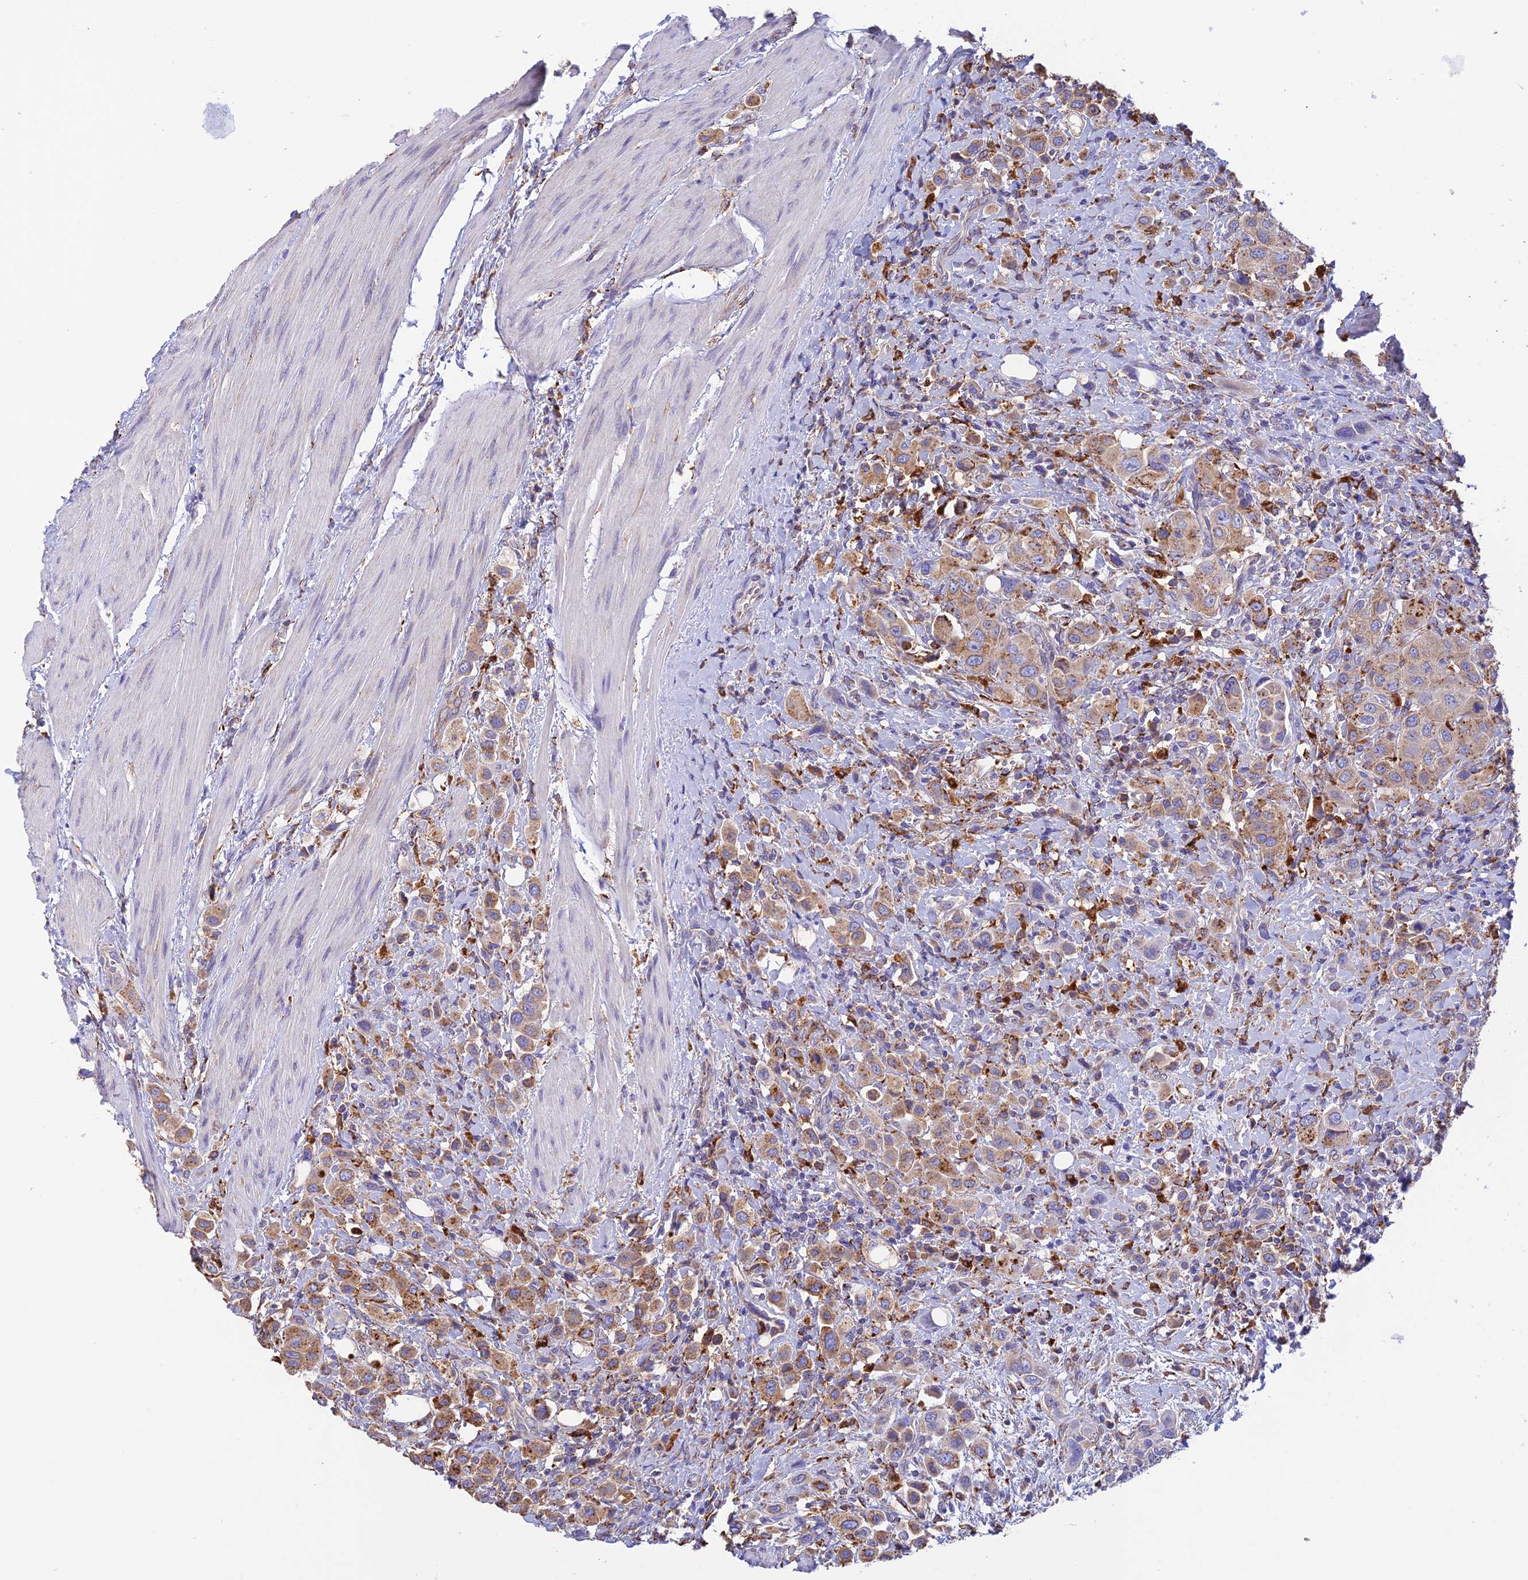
{"staining": {"intensity": "moderate", "quantity": "25%-75%", "location": "cytoplasmic/membranous"}, "tissue": "urothelial cancer", "cell_type": "Tumor cells", "image_type": "cancer", "snomed": [{"axis": "morphology", "description": "Urothelial carcinoma, High grade"}, {"axis": "topography", "description": "Urinary bladder"}], "caption": "Immunohistochemistry staining of urothelial cancer, which shows medium levels of moderate cytoplasmic/membranous staining in approximately 25%-75% of tumor cells indicating moderate cytoplasmic/membranous protein expression. The staining was performed using DAB (3,3'-diaminobenzidine) (brown) for protein detection and nuclei were counterstained in hematoxylin (blue).", "gene": "VKORC1", "patient": {"sex": "male", "age": 50}}